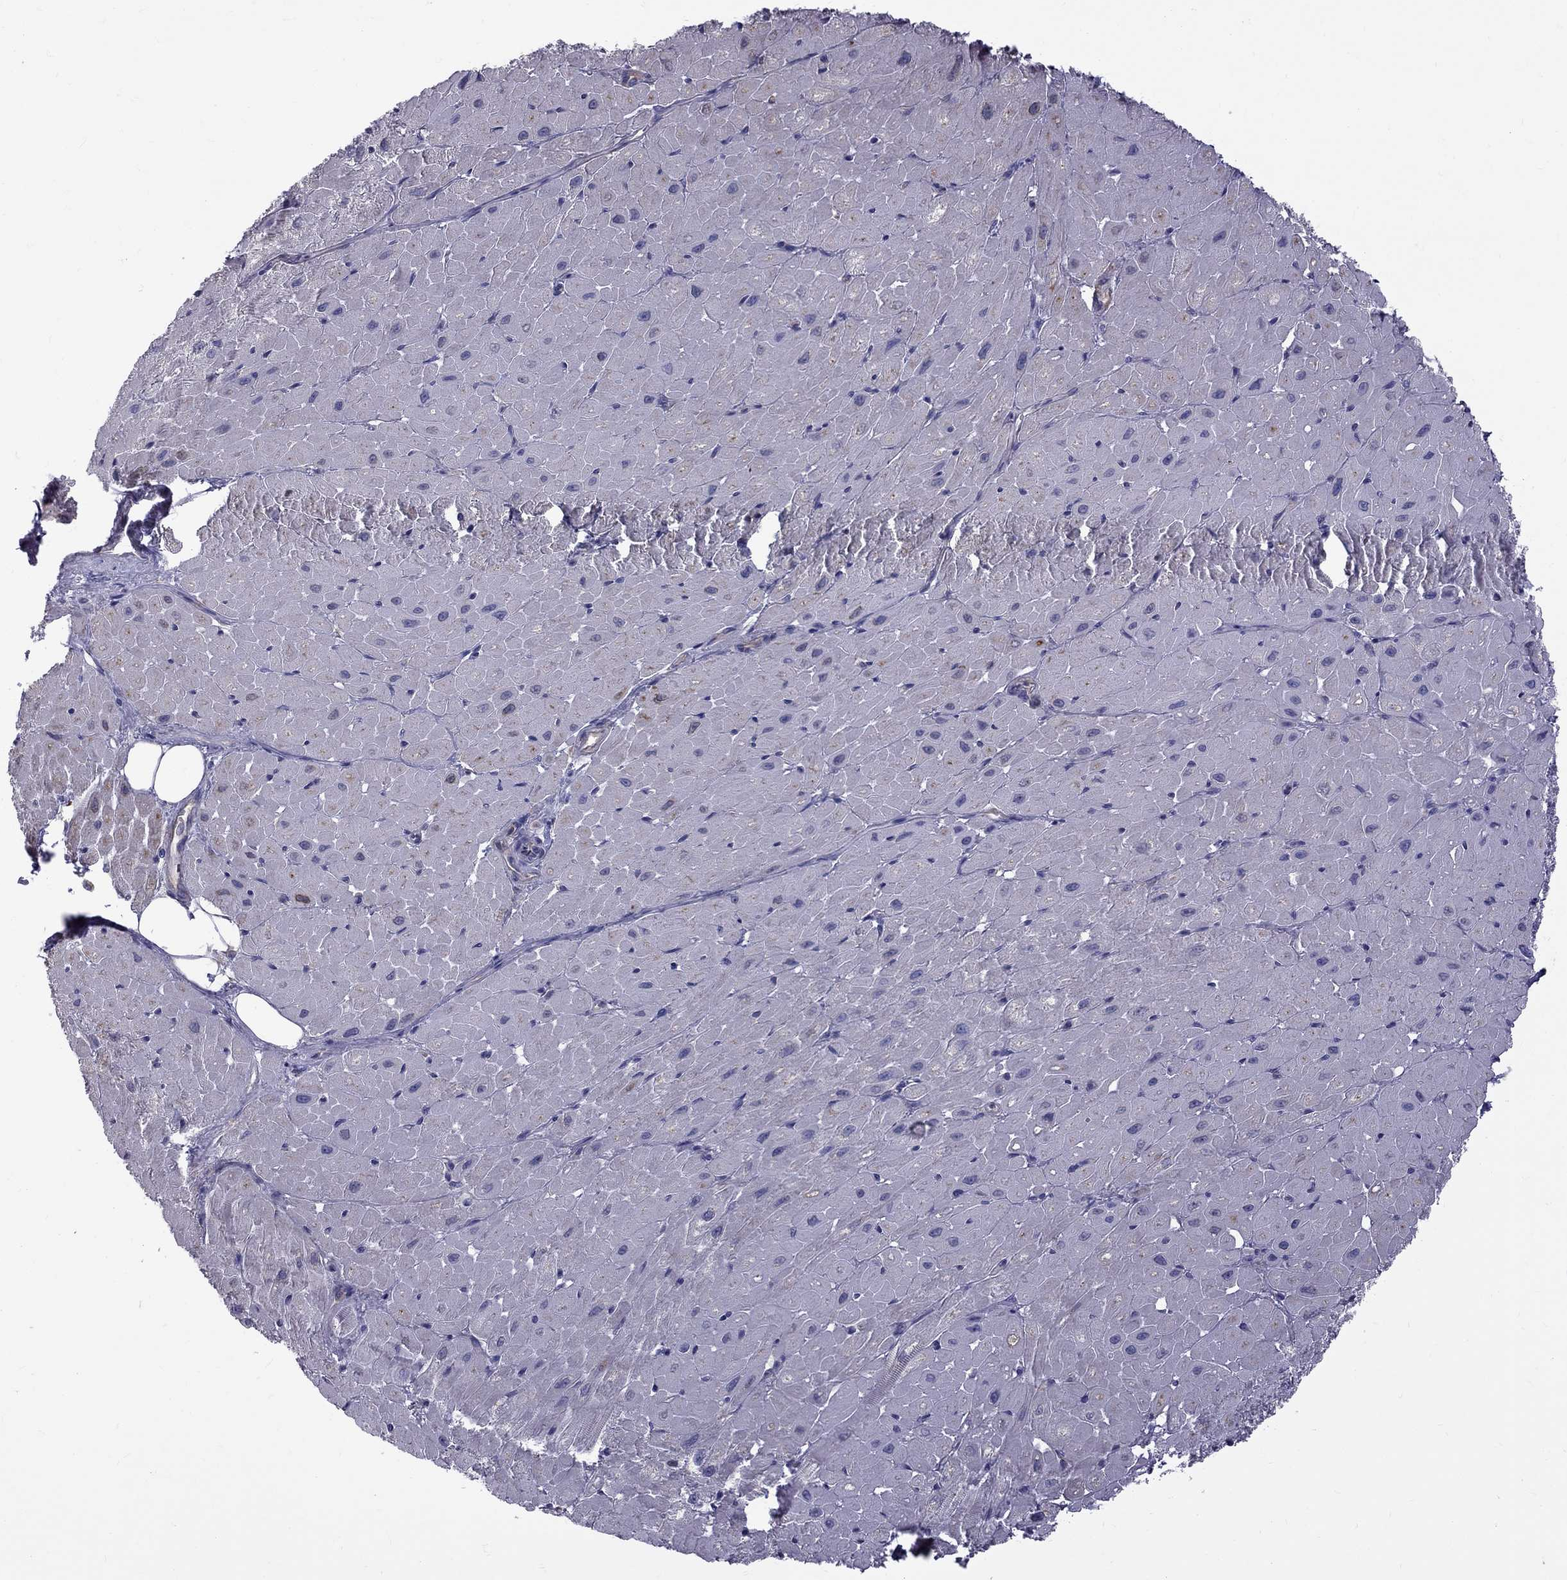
{"staining": {"intensity": "negative", "quantity": "none", "location": "none"}, "tissue": "heart muscle", "cell_type": "Cardiomyocytes", "image_type": "normal", "snomed": [{"axis": "morphology", "description": "Normal tissue, NOS"}, {"axis": "topography", "description": "Heart"}], "caption": "An image of human heart muscle is negative for staining in cardiomyocytes. (DAB (3,3'-diaminobenzidine) immunohistochemistry (IHC) with hematoxylin counter stain).", "gene": "EIF4E3", "patient": {"sex": "male", "age": 62}}